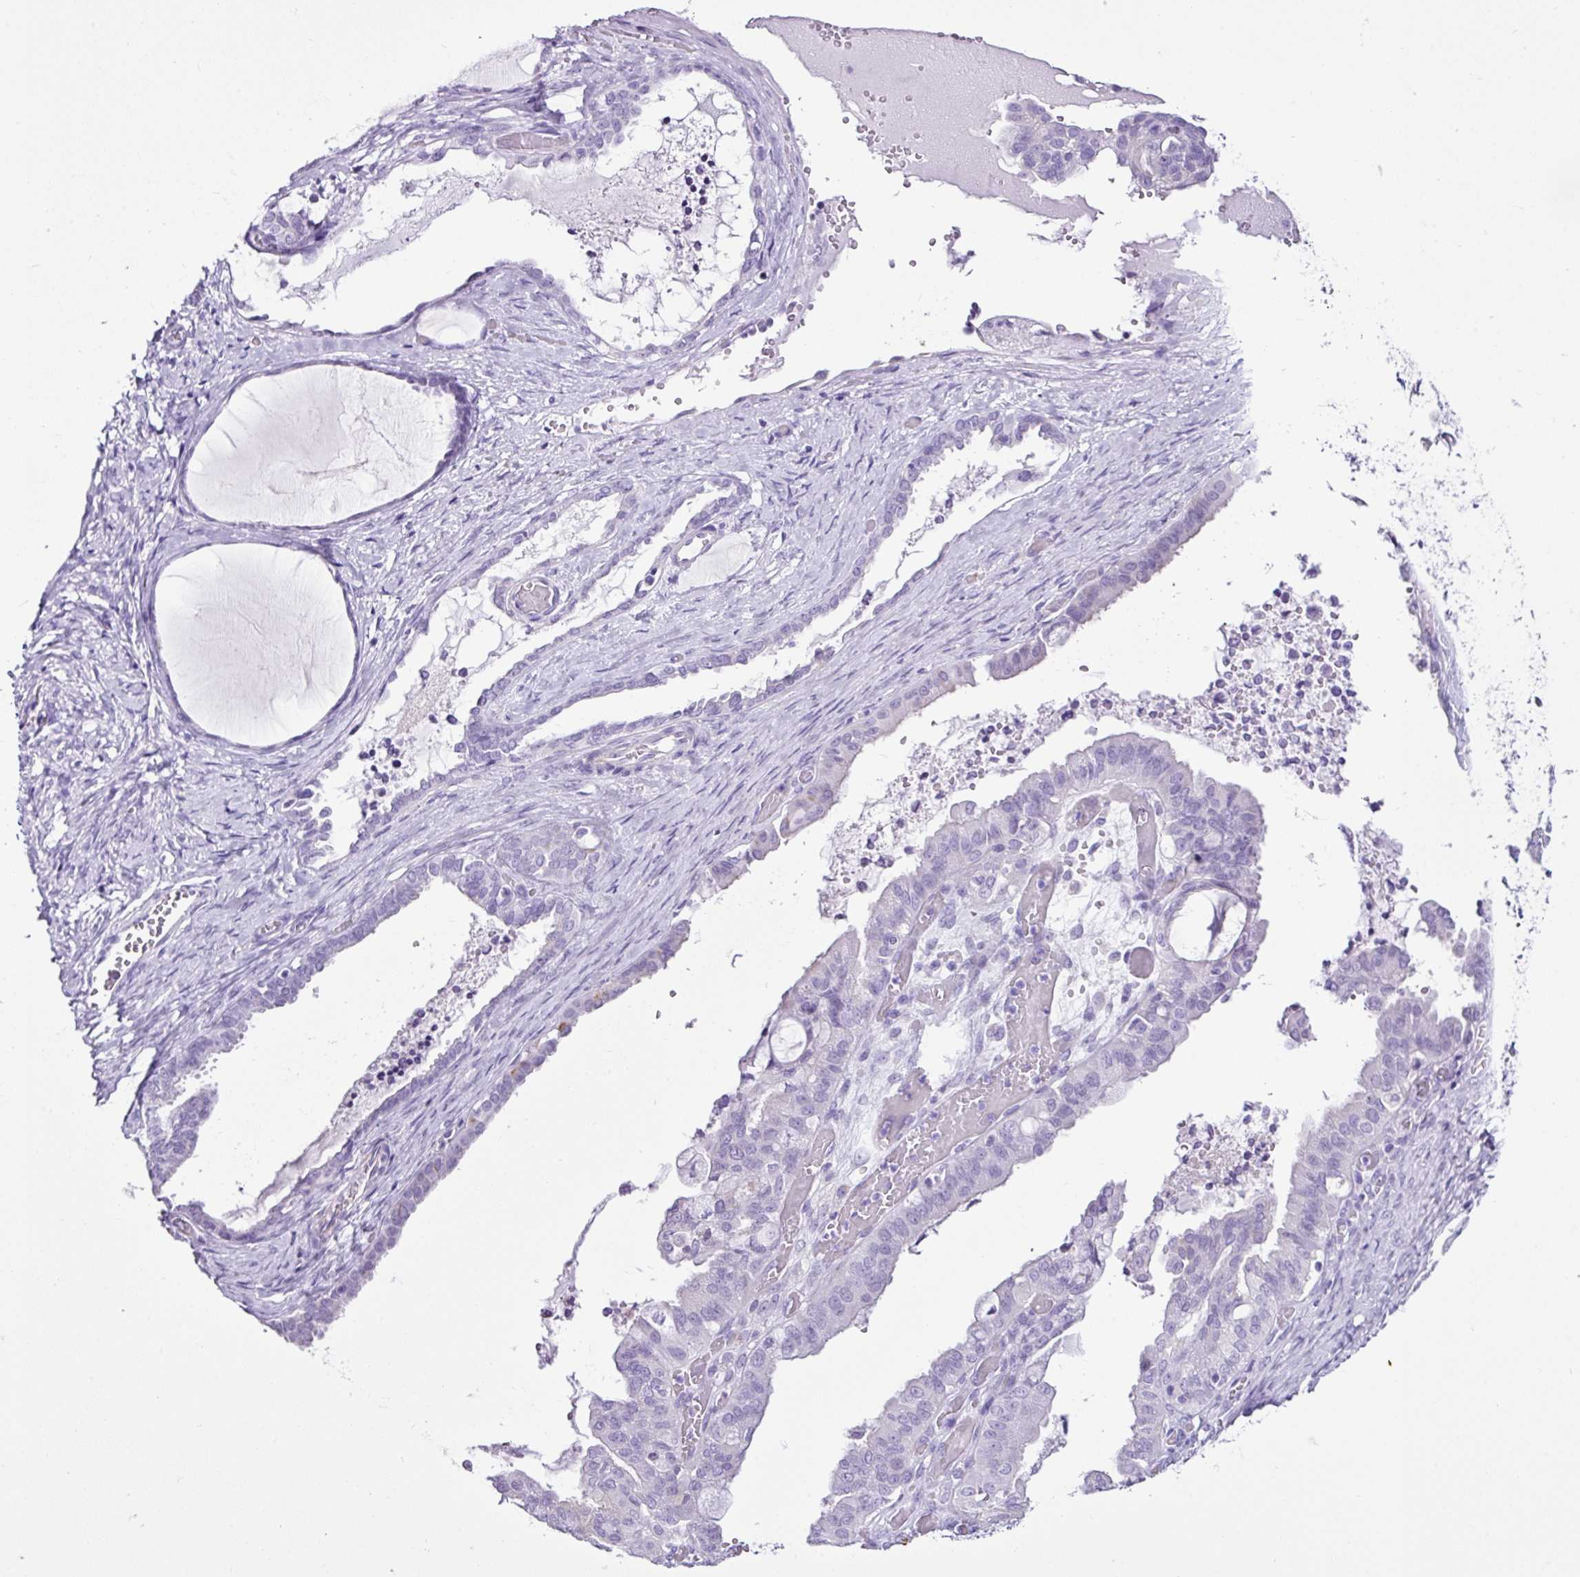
{"staining": {"intensity": "negative", "quantity": "none", "location": "none"}, "tissue": "ovarian cancer", "cell_type": "Tumor cells", "image_type": "cancer", "snomed": [{"axis": "morphology", "description": "Carcinoma, NOS"}, {"axis": "morphology", "description": "Carcinoma, endometroid"}, {"axis": "topography", "description": "Ovary"}], "caption": "Tumor cells are negative for protein expression in human ovarian endometroid carcinoma. Brightfield microscopy of immunohistochemistry (IHC) stained with DAB (brown) and hematoxylin (blue), captured at high magnification.", "gene": "LILRB4", "patient": {"sex": "female", "age": 50}}